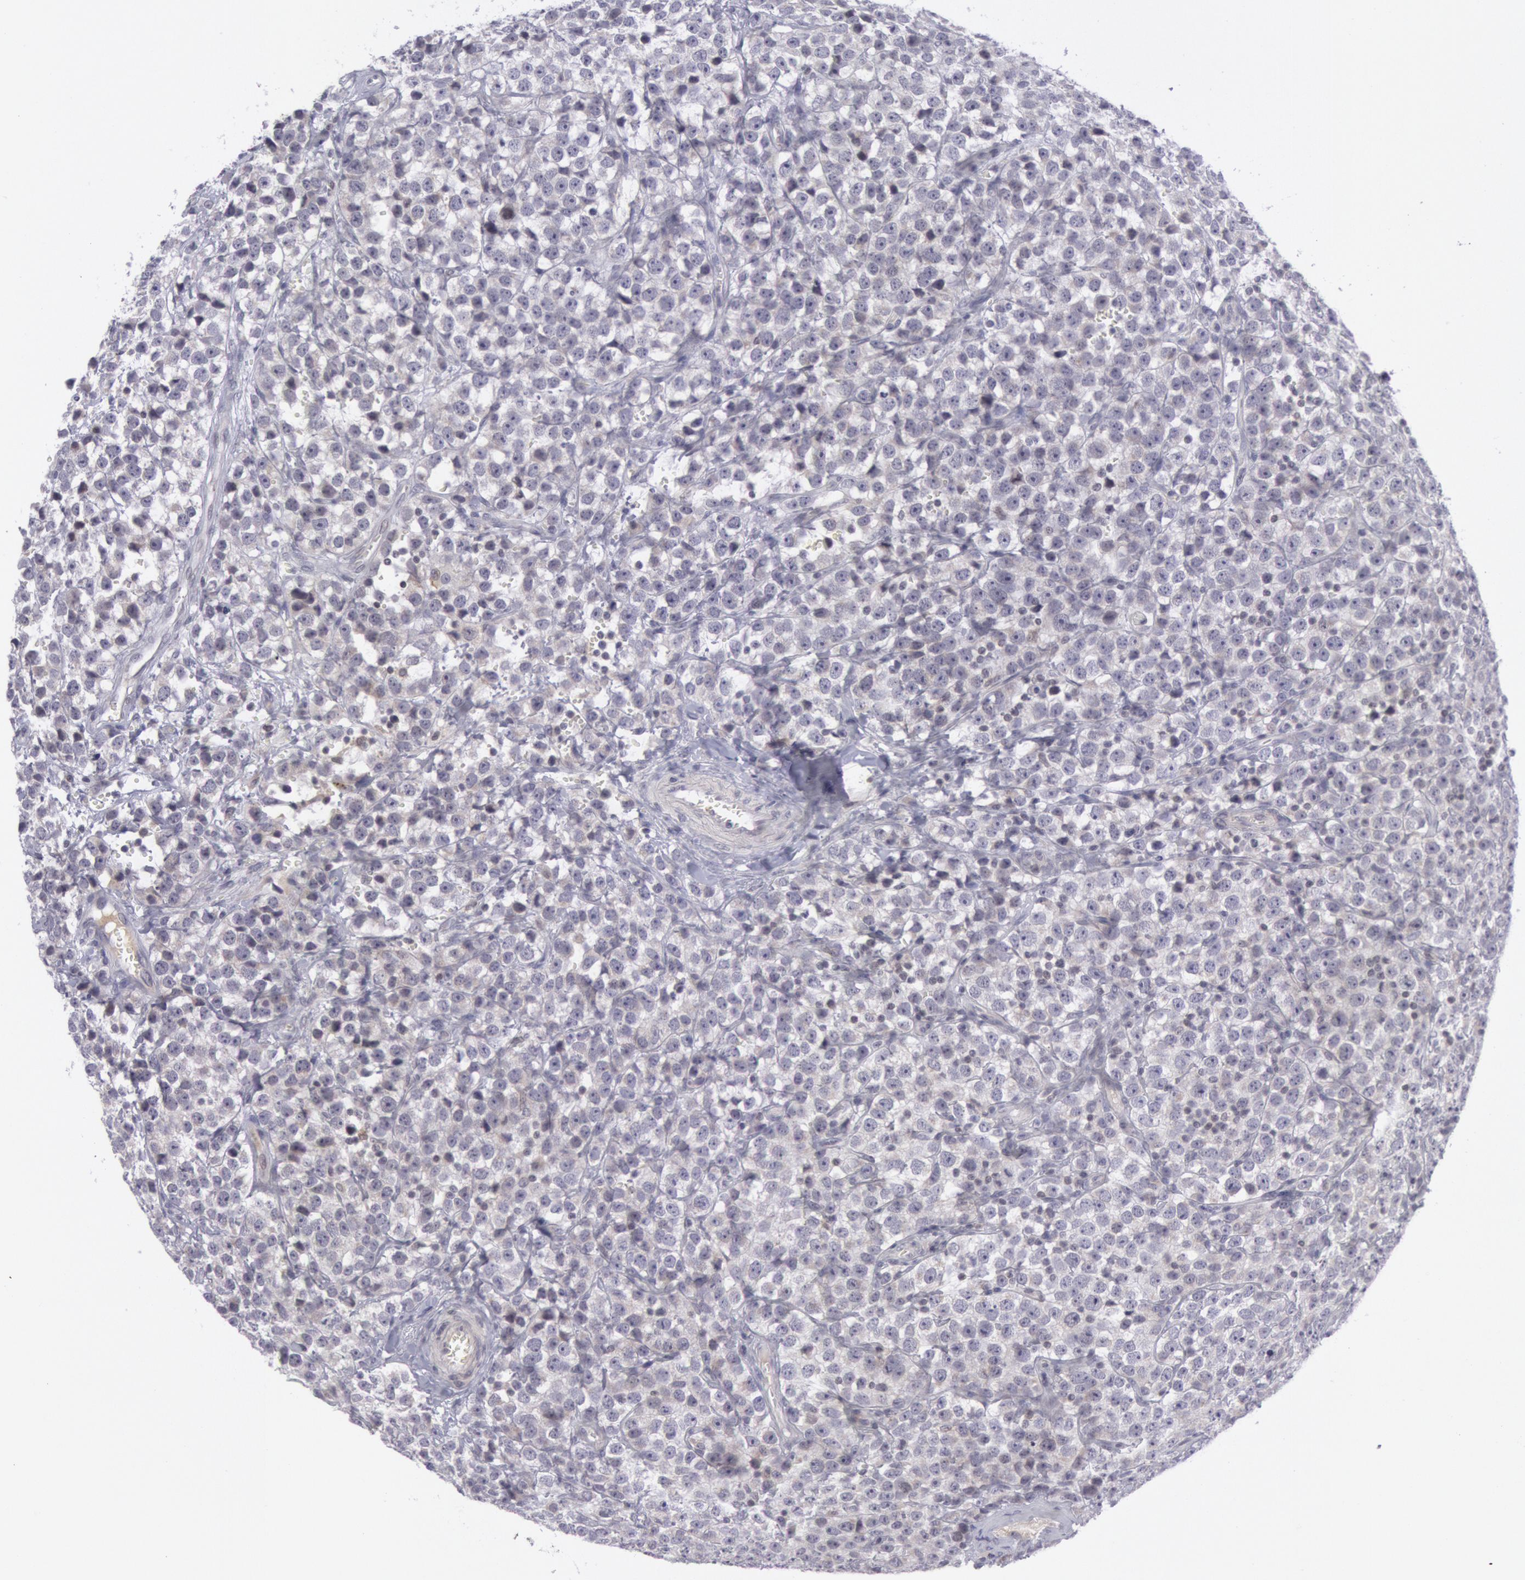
{"staining": {"intensity": "negative", "quantity": "none", "location": "none"}, "tissue": "testis cancer", "cell_type": "Tumor cells", "image_type": "cancer", "snomed": [{"axis": "morphology", "description": "Seminoma, NOS"}, {"axis": "topography", "description": "Testis"}], "caption": "Immunohistochemical staining of human seminoma (testis) reveals no significant staining in tumor cells.", "gene": "PTGS2", "patient": {"sex": "male", "age": 25}}